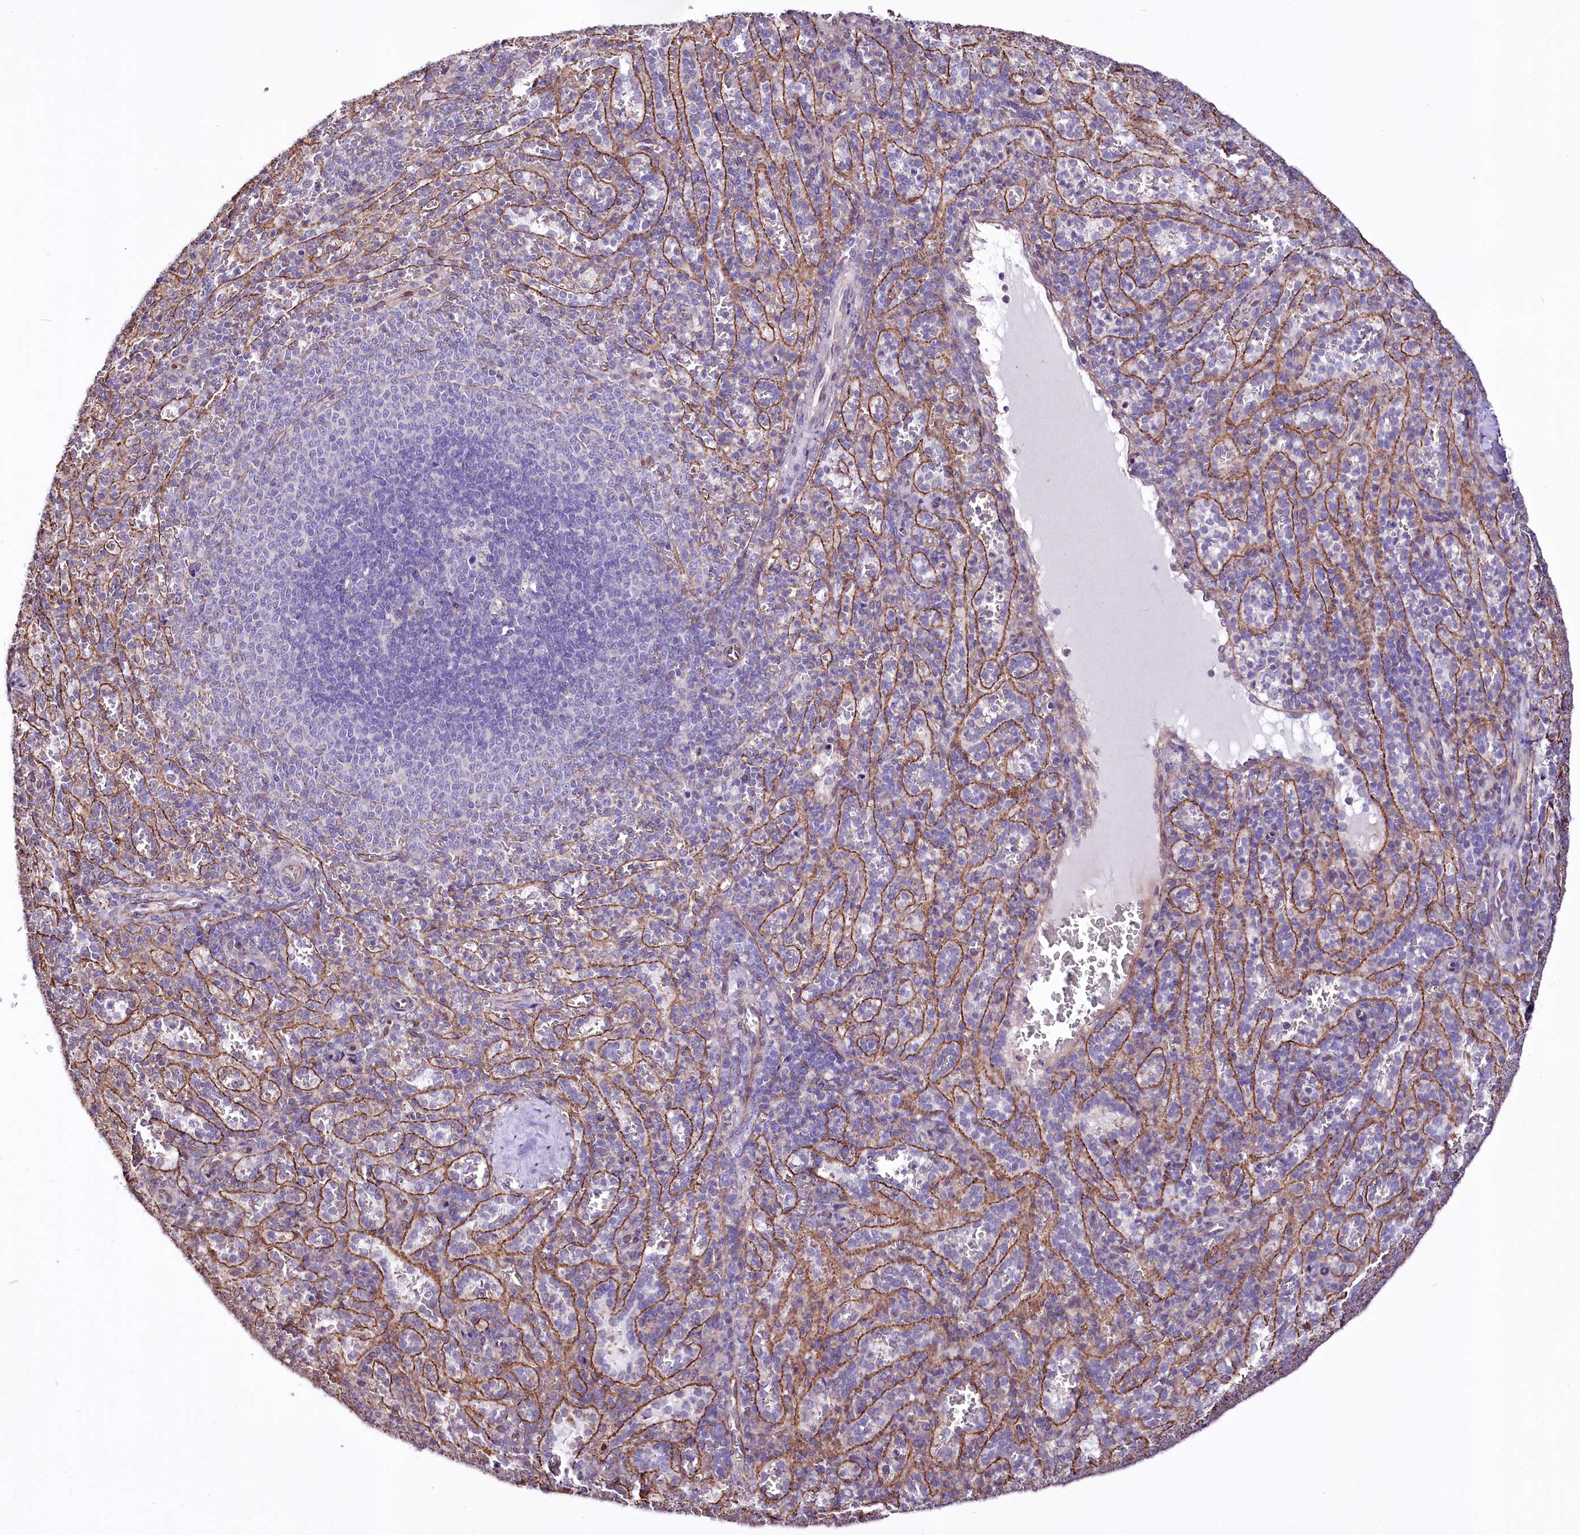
{"staining": {"intensity": "negative", "quantity": "none", "location": "none"}, "tissue": "spleen", "cell_type": "Cells in red pulp", "image_type": "normal", "snomed": [{"axis": "morphology", "description": "Normal tissue, NOS"}, {"axis": "topography", "description": "Spleen"}], "caption": "Protein analysis of benign spleen shows no significant positivity in cells in red pulp.", "gene": "ST7", "patient": {"sex": "female", "age": 21}}